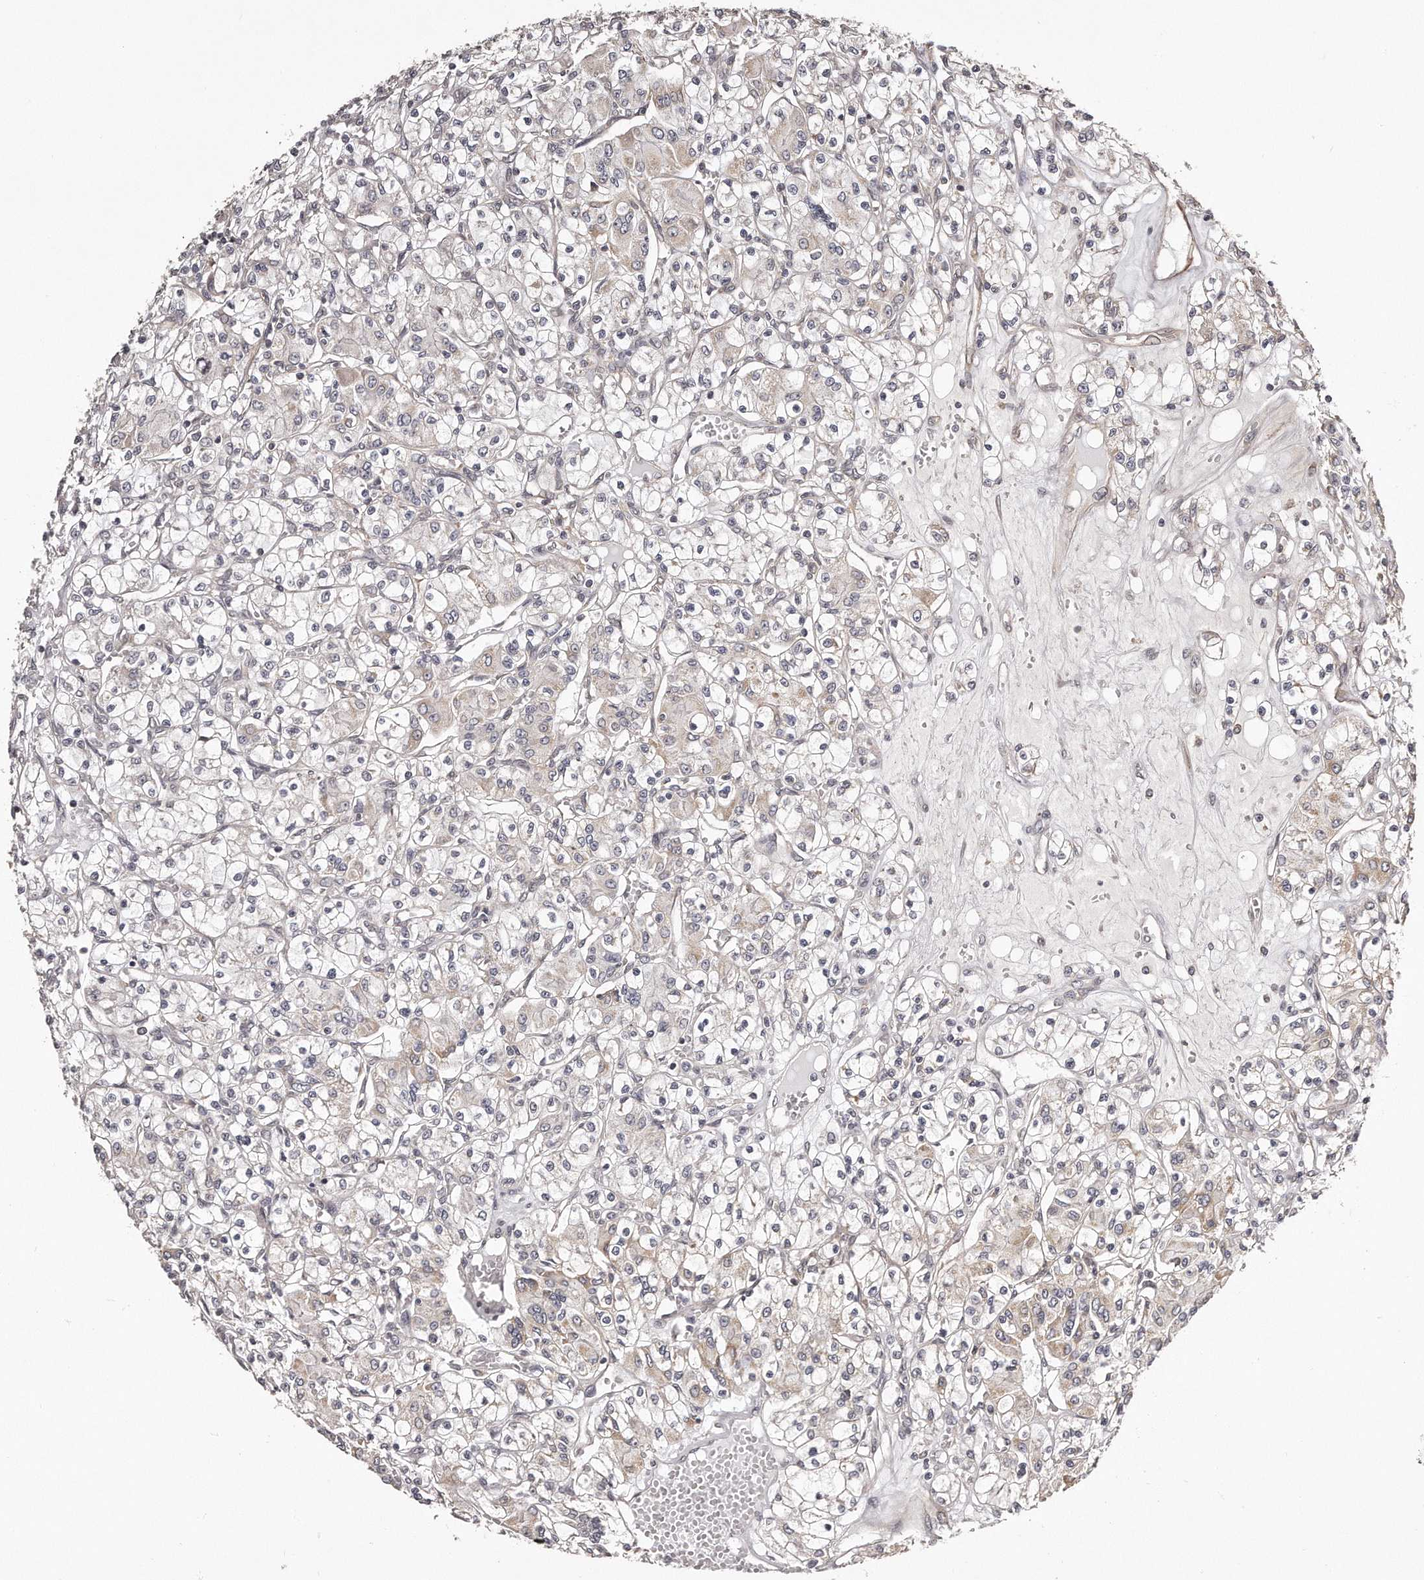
{"staining": {"intensity": "negative", "quantity": "none", "location": "none"}, "tissue": "renal cancer", "cell_type": "Tumor cells", "image_type": "cancer", "snomed": [{"axis": "morphology", "description": "Adenocarcinoma, NOS"}, {"axis": "topography", "description": "Kidney"}], "caption": "High magnification brightfield microscopy of renal cancer (adenocarcinoma) stained with DAB (3,3'-diaminobenzidine) (brown) and counterstained with hematoxylin (blue): tumor cells show no significant expression. Nuclei are stained in blue.", "gene": "TRAPPC14", "patient": {"sex": "female", "age": 59}}